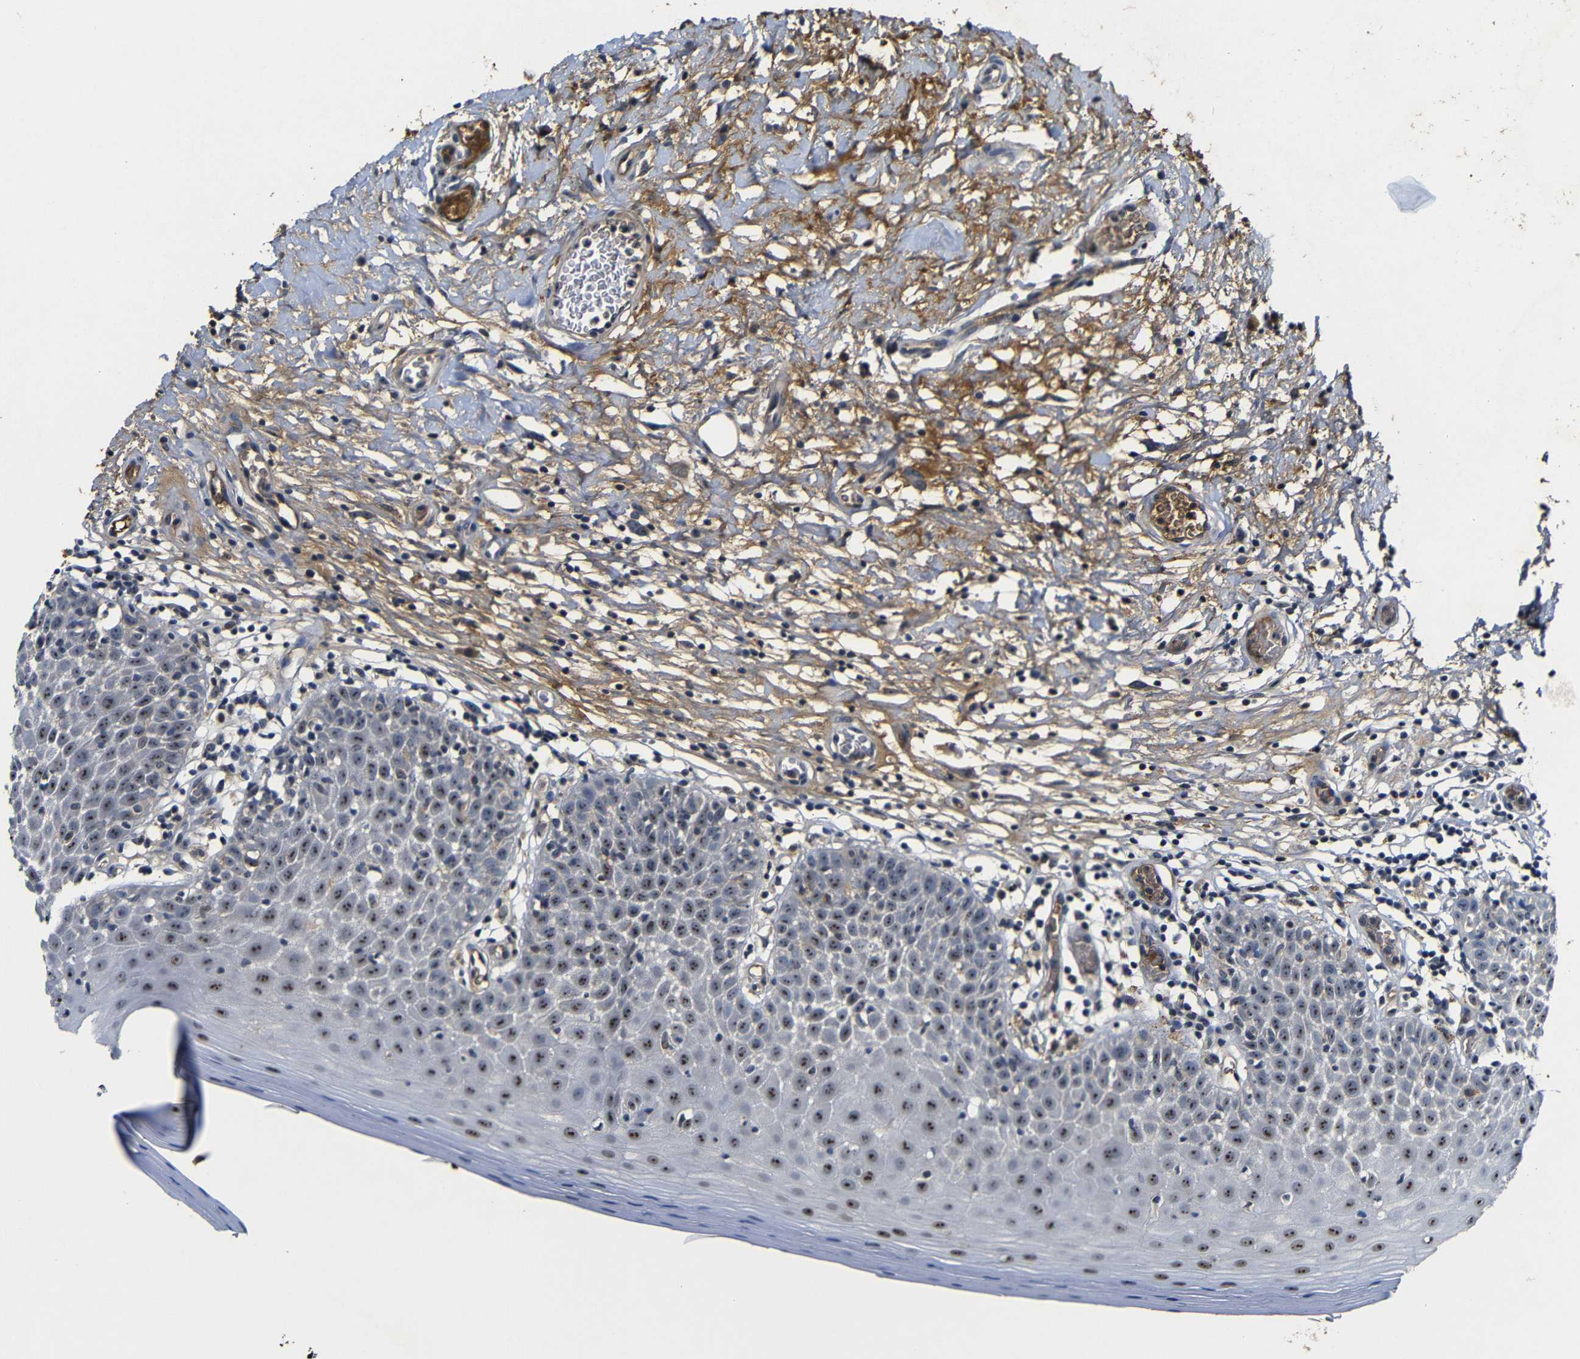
{"staining": {"intensity": "moderate", "quantity": ">75%", "location": "cytoplasmic/membranous,nuclear"}, "tissue": "oral mucosa", "cell_type": "Squamous epithelial cells", "image_type": "normal", "snomed": [{"axis": "morphology", "description": "Normal tissue, NOS"}, {"axis": "topography", "description": "Skeletal muscle"}, {"axis": "topography", "description": "Oral tissue"}], "caption": "Brown immunohistochemical staining in unremarkable oral mucosa exhibits moderate cytoplasmic/membranous,nuclear positivity in about >75% of squamous epithelial cells.", "gene": "MYC", "patient": {"sex": "male", "age": 58}}